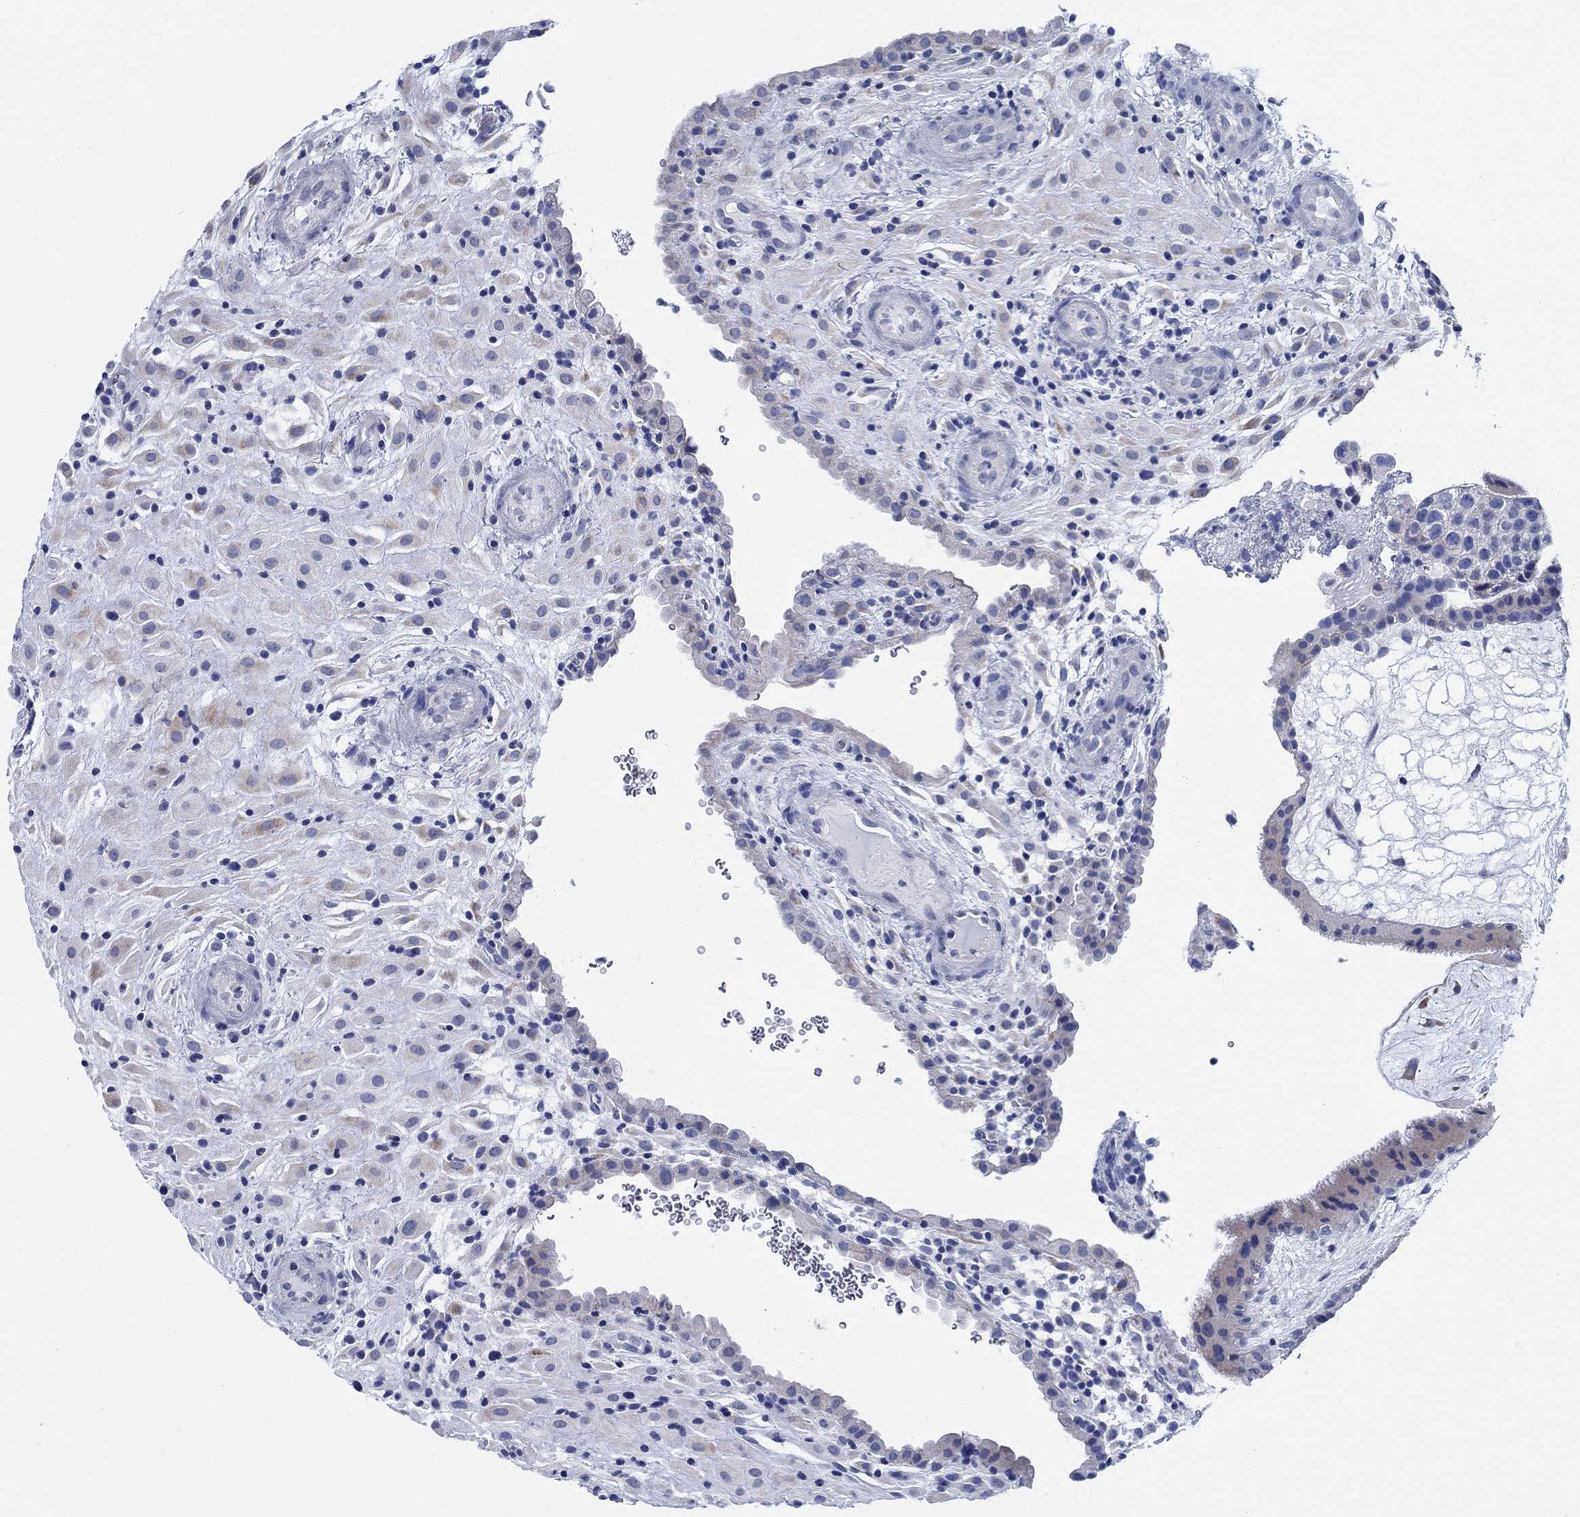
{"staining": {"intensity": "negative", "quantity": "none", "location": "none"}, "tissue": "placenta", "cell_type": "Decidual cells", "image_type": "normal", "snomed": [{"axis": "morphology", "description": "Normal tissue, NOS"}, {"axis": "topography", "description": "Placenta"}], "caption": "Protein analysis of normal placenta demonstrates no significant positivity in decidual cells.", "gene": "RD3L", "patient": {"sex": "female", "age": 19}}